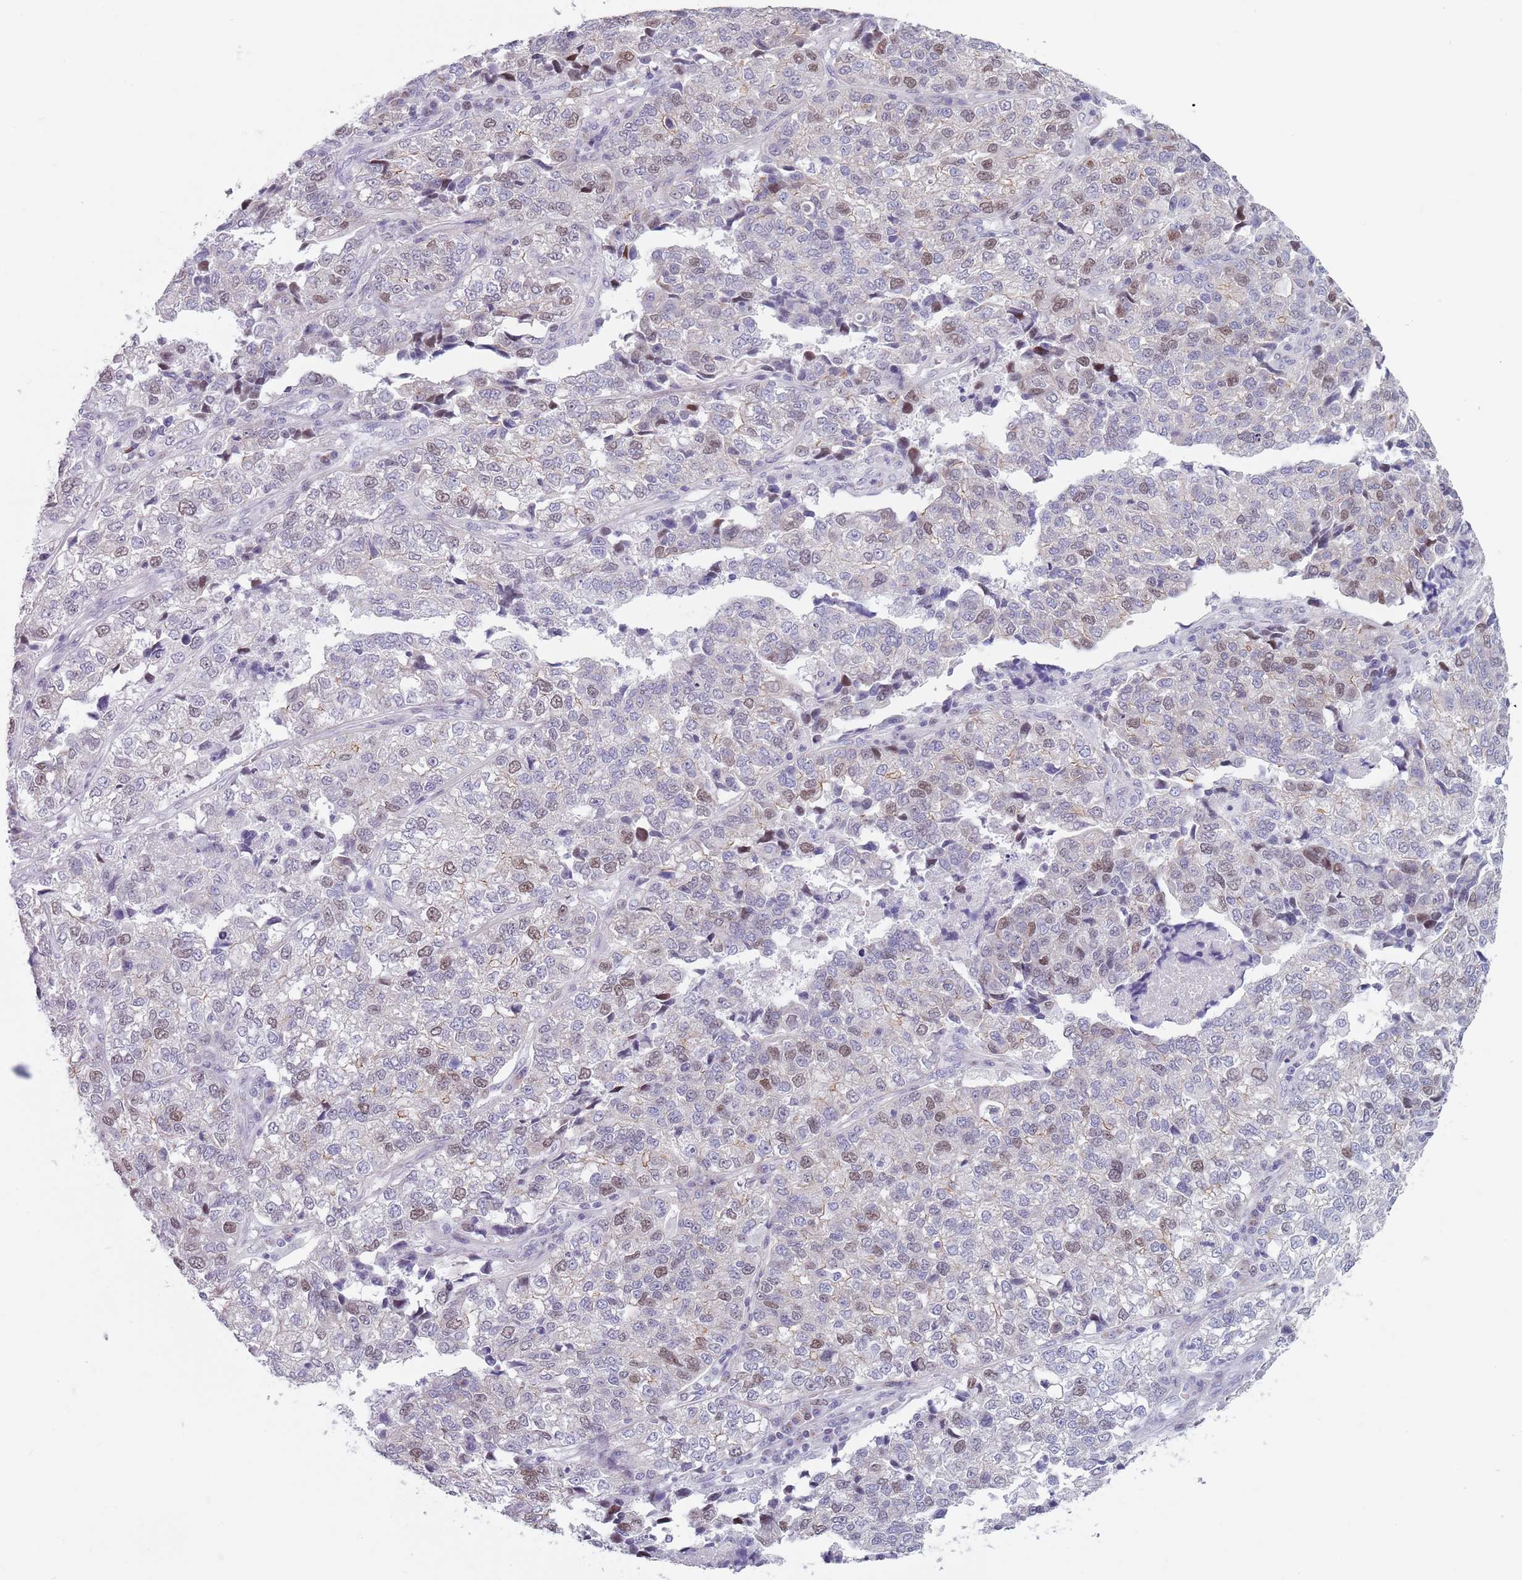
{"staining": {"intensity": "moderate", "quantity": "<25%", "location": "nuclear"}, "tissue": "lung cancer", "cell_type": "Tumor cells", "image_type": "cancer", "snomed": [{"axis": "morphology", "description": "Adenocarcinoma, NOS"}, {"axis": "topography", "description": "Lung"}], "caption": "Protein expression analysis of lung cancer (adenocarcinoma) displays moderate nuclear positivity in about <25% of tumor cells.", "gene": "ZKSCAN2", "patient": {"sex": "male", "age": 49}}